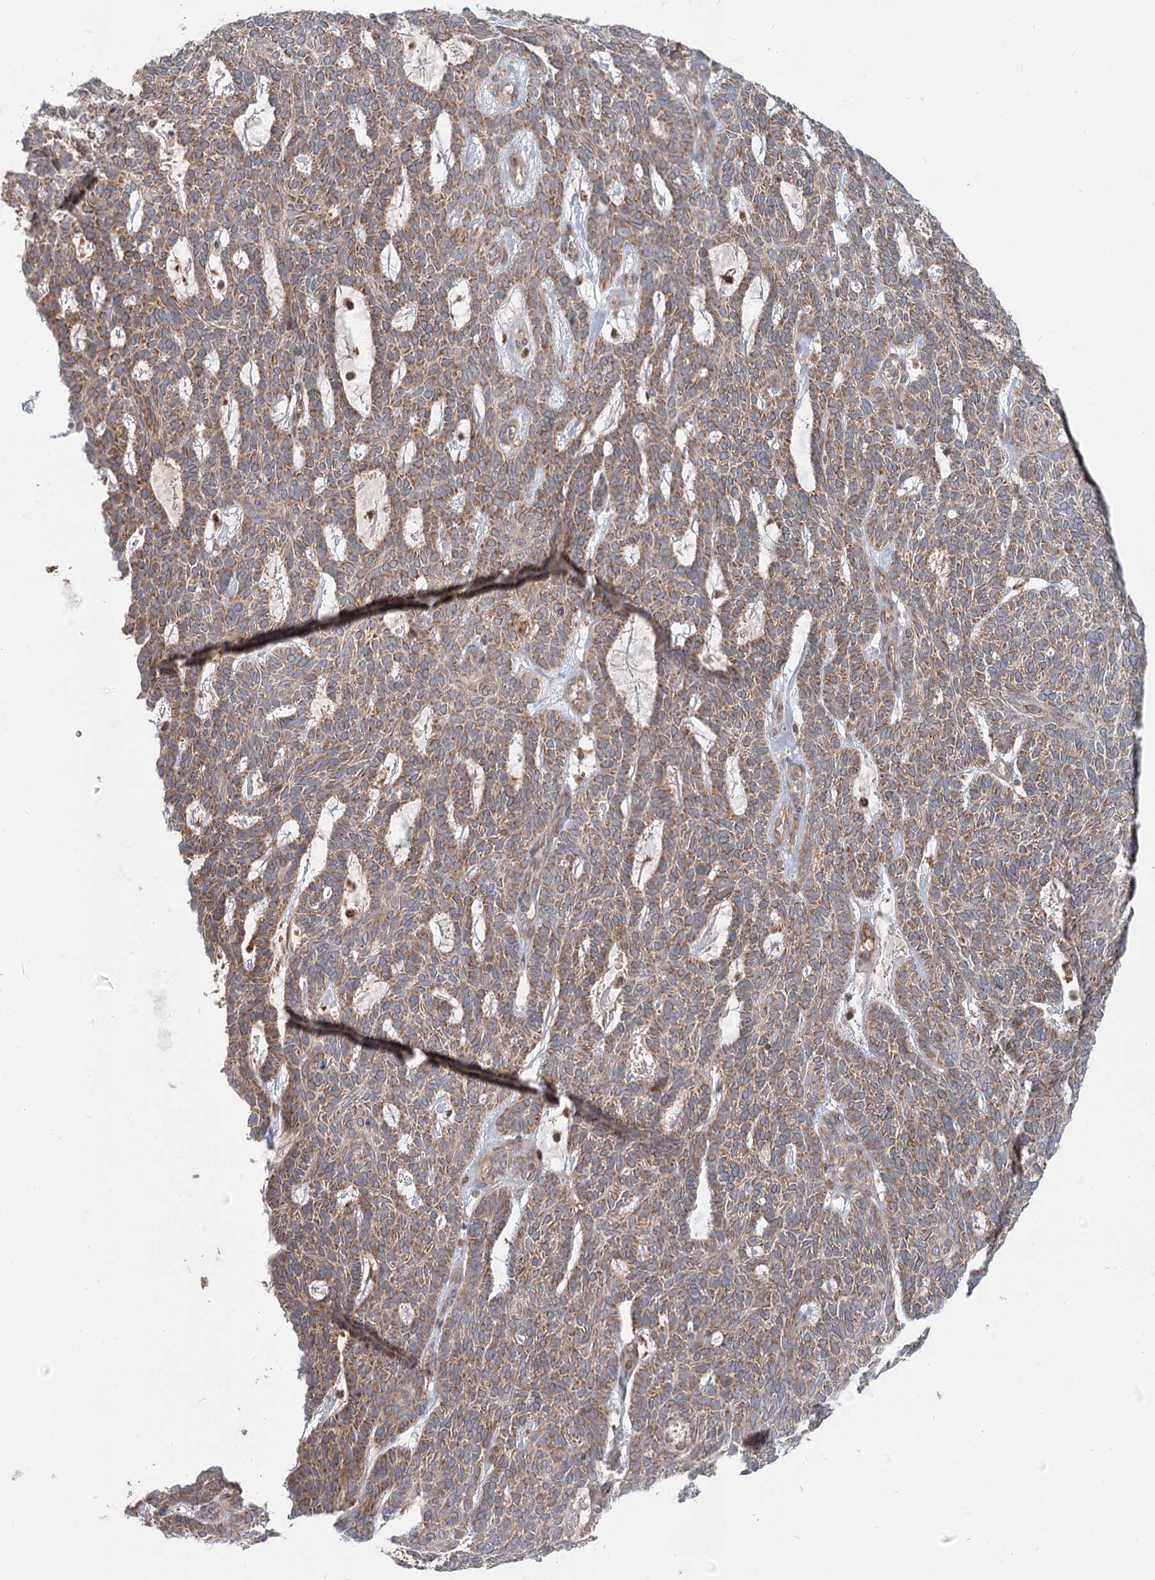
{"staining": {"intensity": "moderate", "quantity": ">75%", "location": "cytoplasmic/membranous"}, "tissue": "skin cancer", "cell_type": "Tumor cells", "image_type": "cancer", "snomed": [{"axis": "morphology", "description": "Squamous cell carcinoma, NOS"}, {"axis": "topography", "description": "Skin"}], "caption": "About >75% of tumor cells in human skin cancer (squamous cell carcinoma) demonstrate moderate cytoplasmic/membranous protein staining as visualized by brown immunohistochemical staining.", "gene": "MTMR3", "patient": {"sex": "female", "age": 90}}